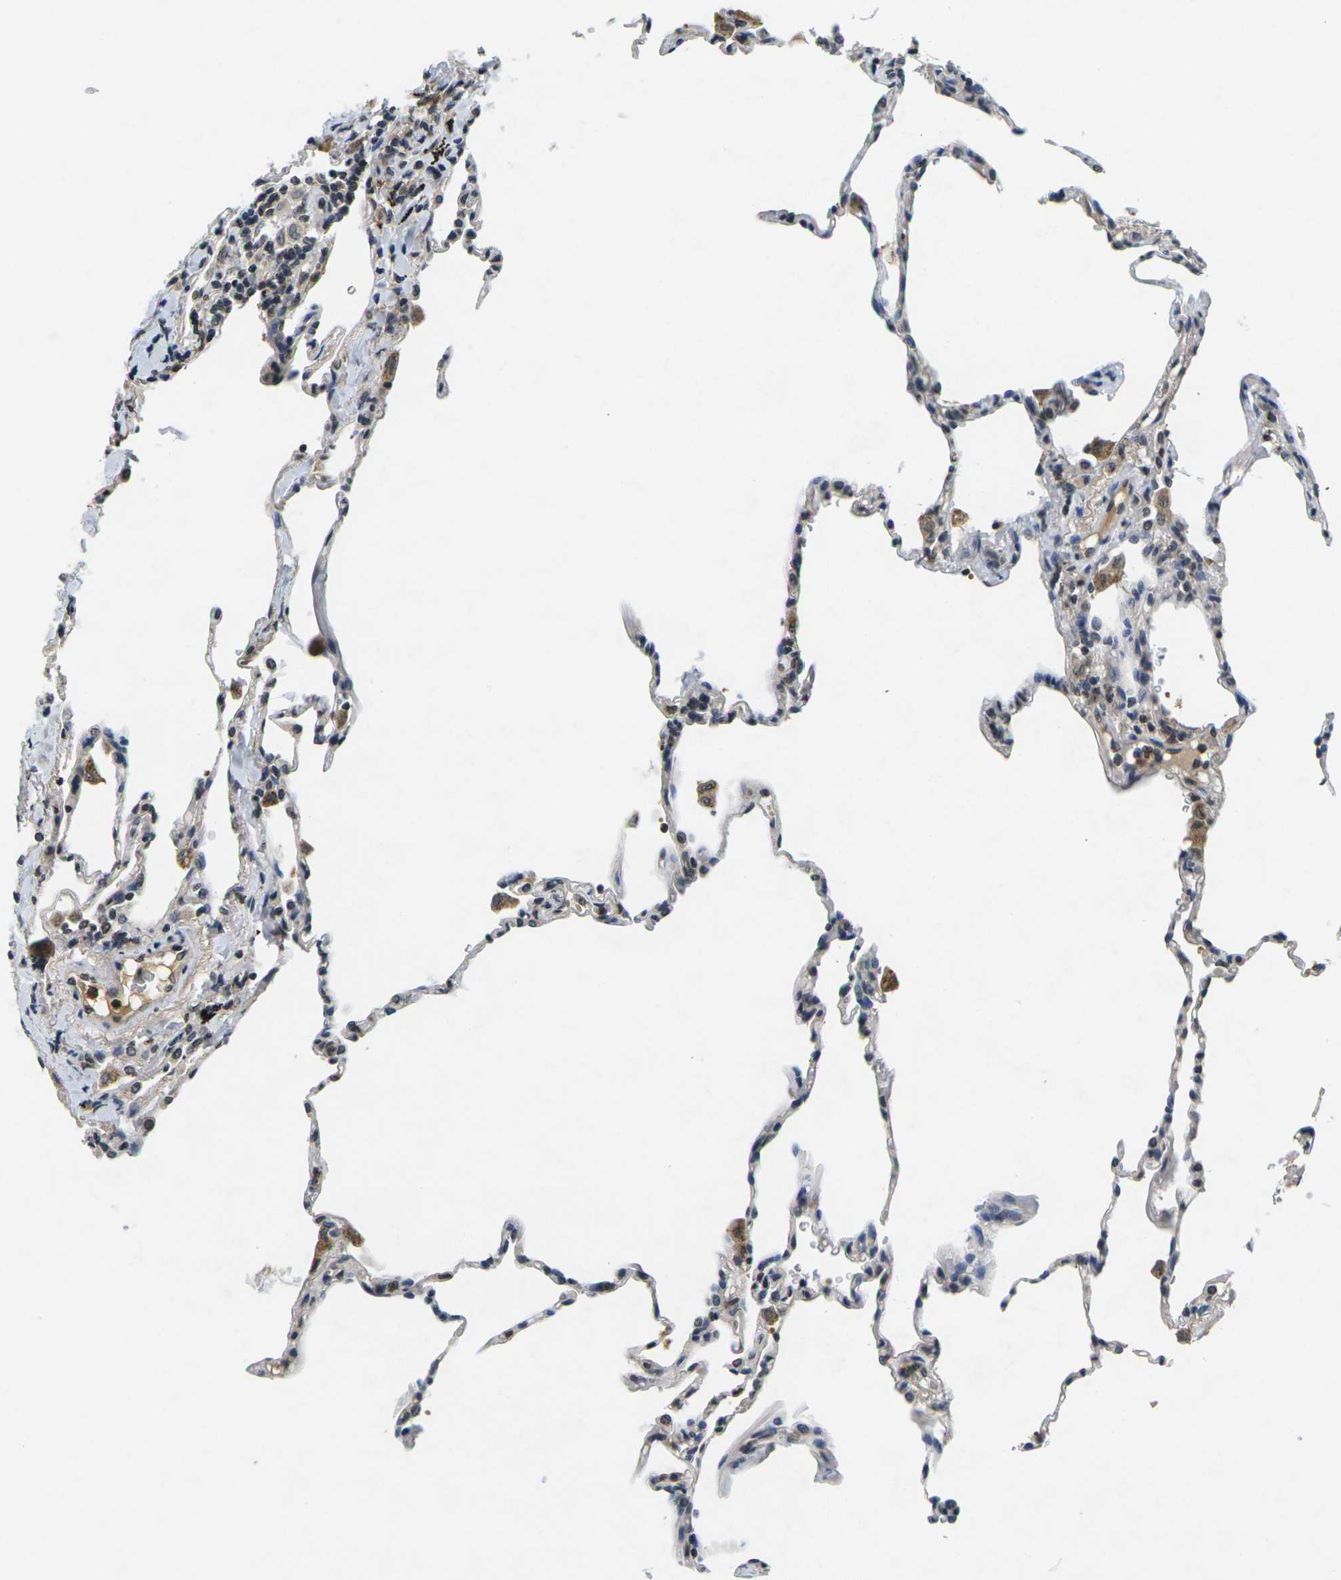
{"staining": {"intensity": "negative", "quantity": "none", "location": "none"}, "tissue": "lung", "cell_type": "Alveolar cells", "image_type": "normal", "snomed": [{"axis": "morphology", "description": "Normal tissue, NOS"}, {"axis": "topography", "description": "Lung"}], "caption": "Normal lung was stained to show a protein in brown. There is no significant positivity in alveolar cells. (Immunohistochemistry (ihc), brightfield microscopy, high magnification).", "gene": "C1QC", "patient": {"sex": "male", "age": 59}}